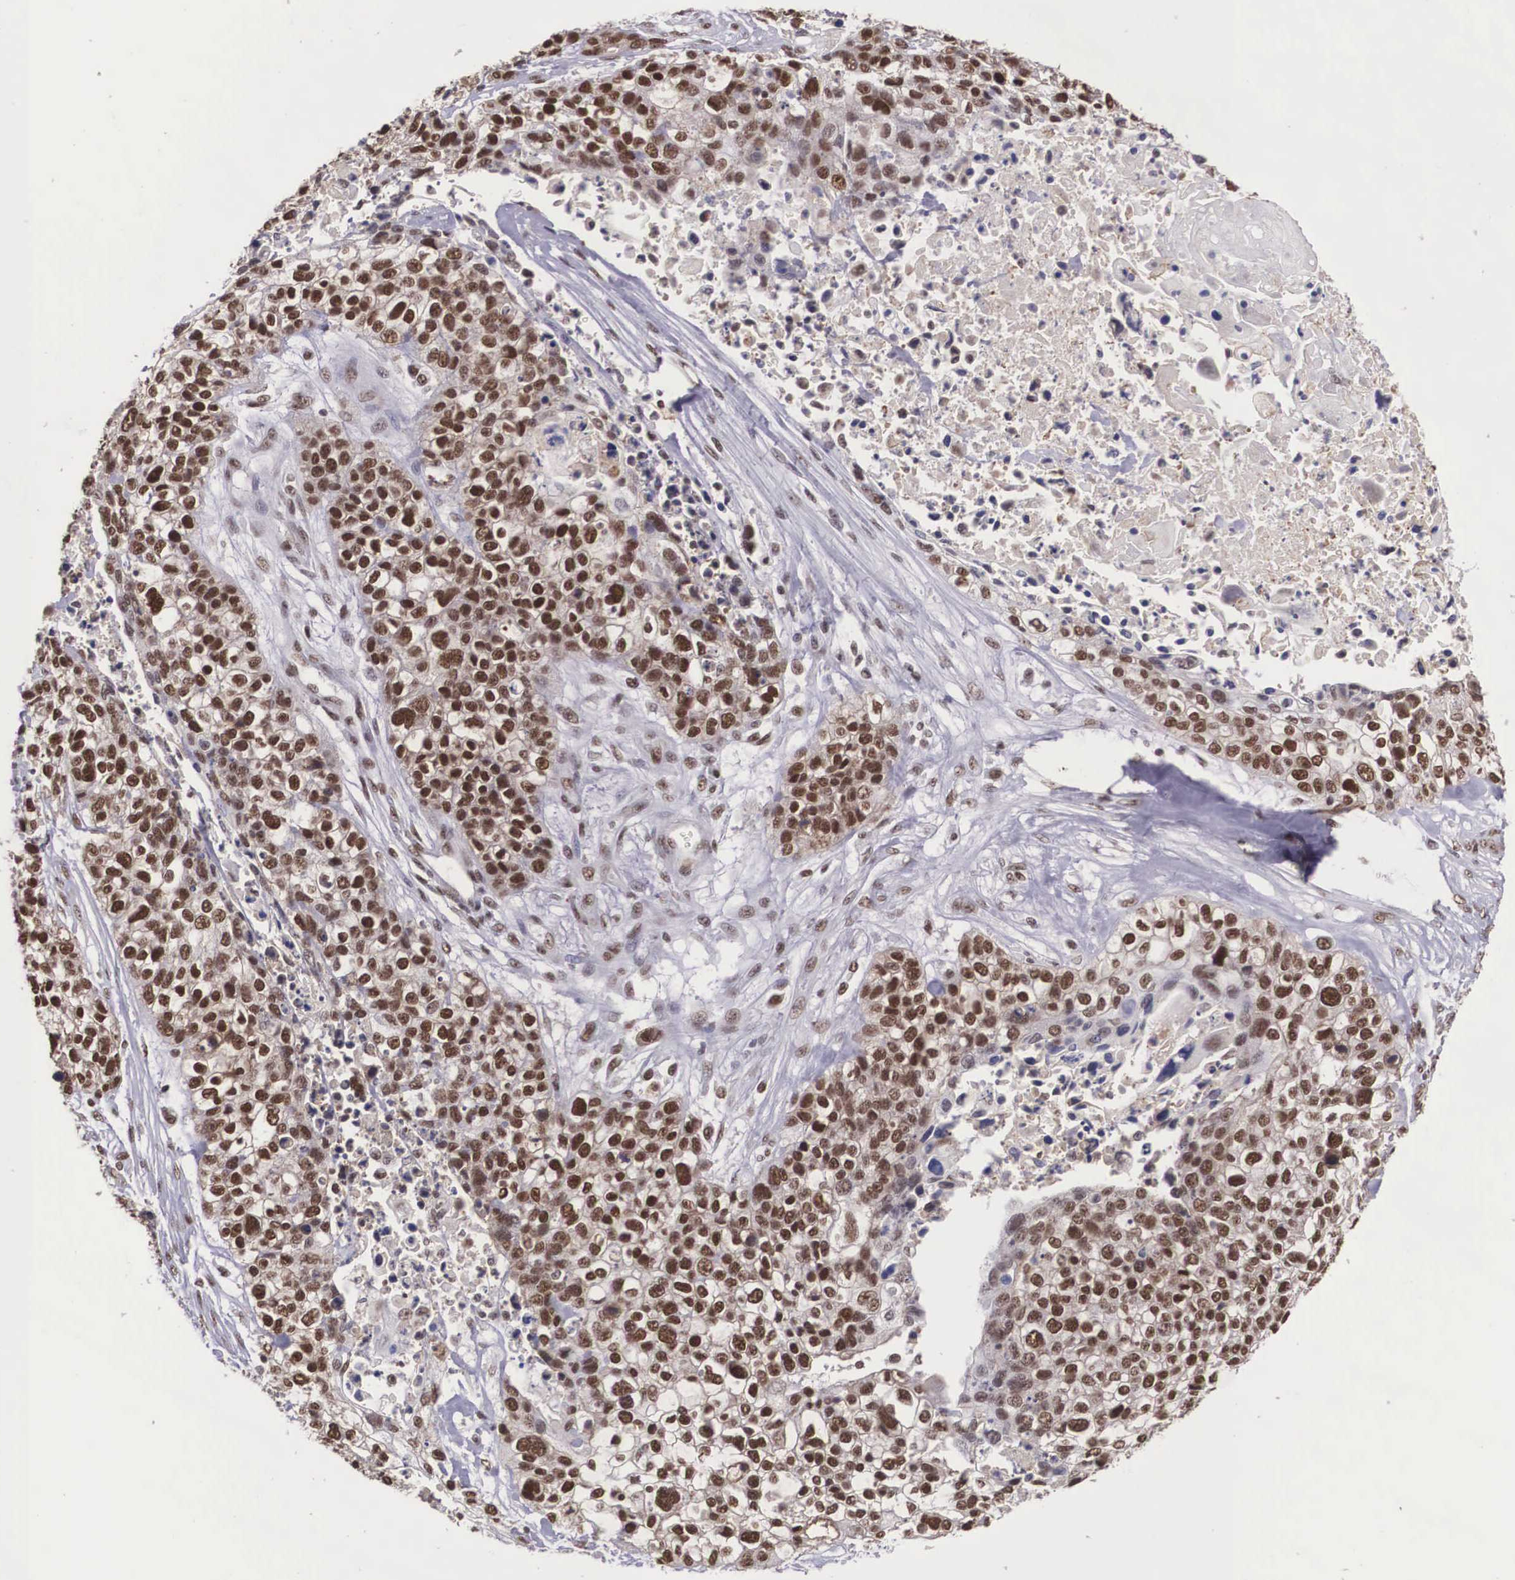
{"staining": {"intensity": "strong", "quantity": ">75%", "location": "nuclear"}, "tissue": "lung cancer", "cell_type": "Tumor cells", "image_type": "cancer", "snomed": [{"axis": "morphology", "description": "Squamous cell carcinoma, NOS"}, {"axis": "topography", "description": "Lymph node"}, {"axis": "topography", "description": "Lung"}], "caption": "A brown stain shows strong nuclear positivity of a protein in human lung cancer (squamous cell carcinoma) tumor cells.", "gene": "POLR2F", "patient": {"sex": "male", "age": 74}}